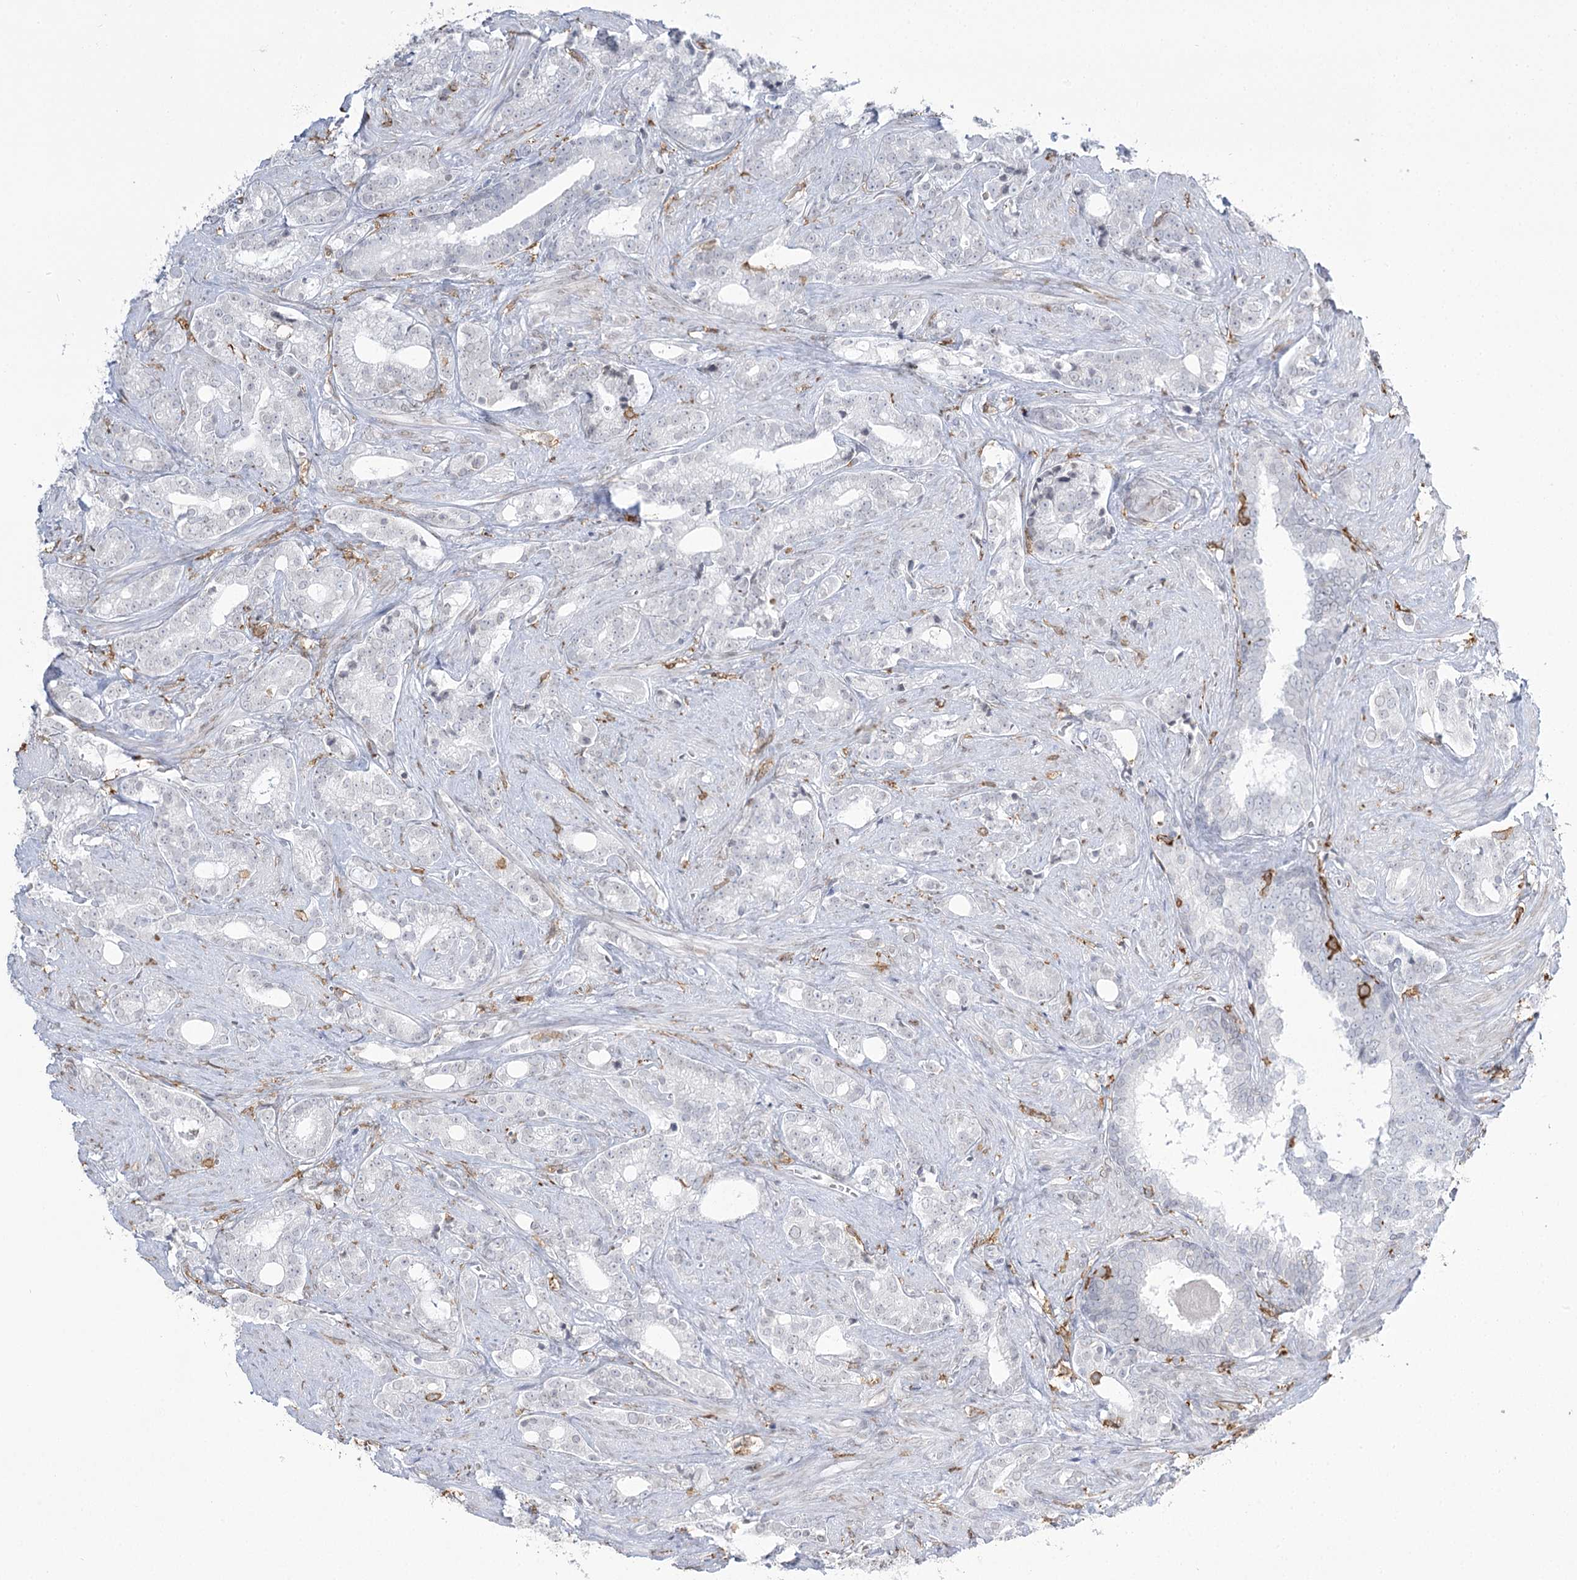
{"staining": {"intensity": "negative", "quantity": "none", "location": "none"}, "tissue": "prostate cancer", "cell_type": "Tumor cells", "image_type": "cancer", "snomed": [{"axis": "morphology", "description": "Adenocarcinoma, High grade"}, {"axis": "topography", "description": "Prostate and seminal vesicle, NOS"}], "caption": "Tumor cells are negative for protein expression in human prostate cancer (high-grade adenocarcinoma).", "gene": "C11orf1", "patient": {"sex": "male", "age": 67}}